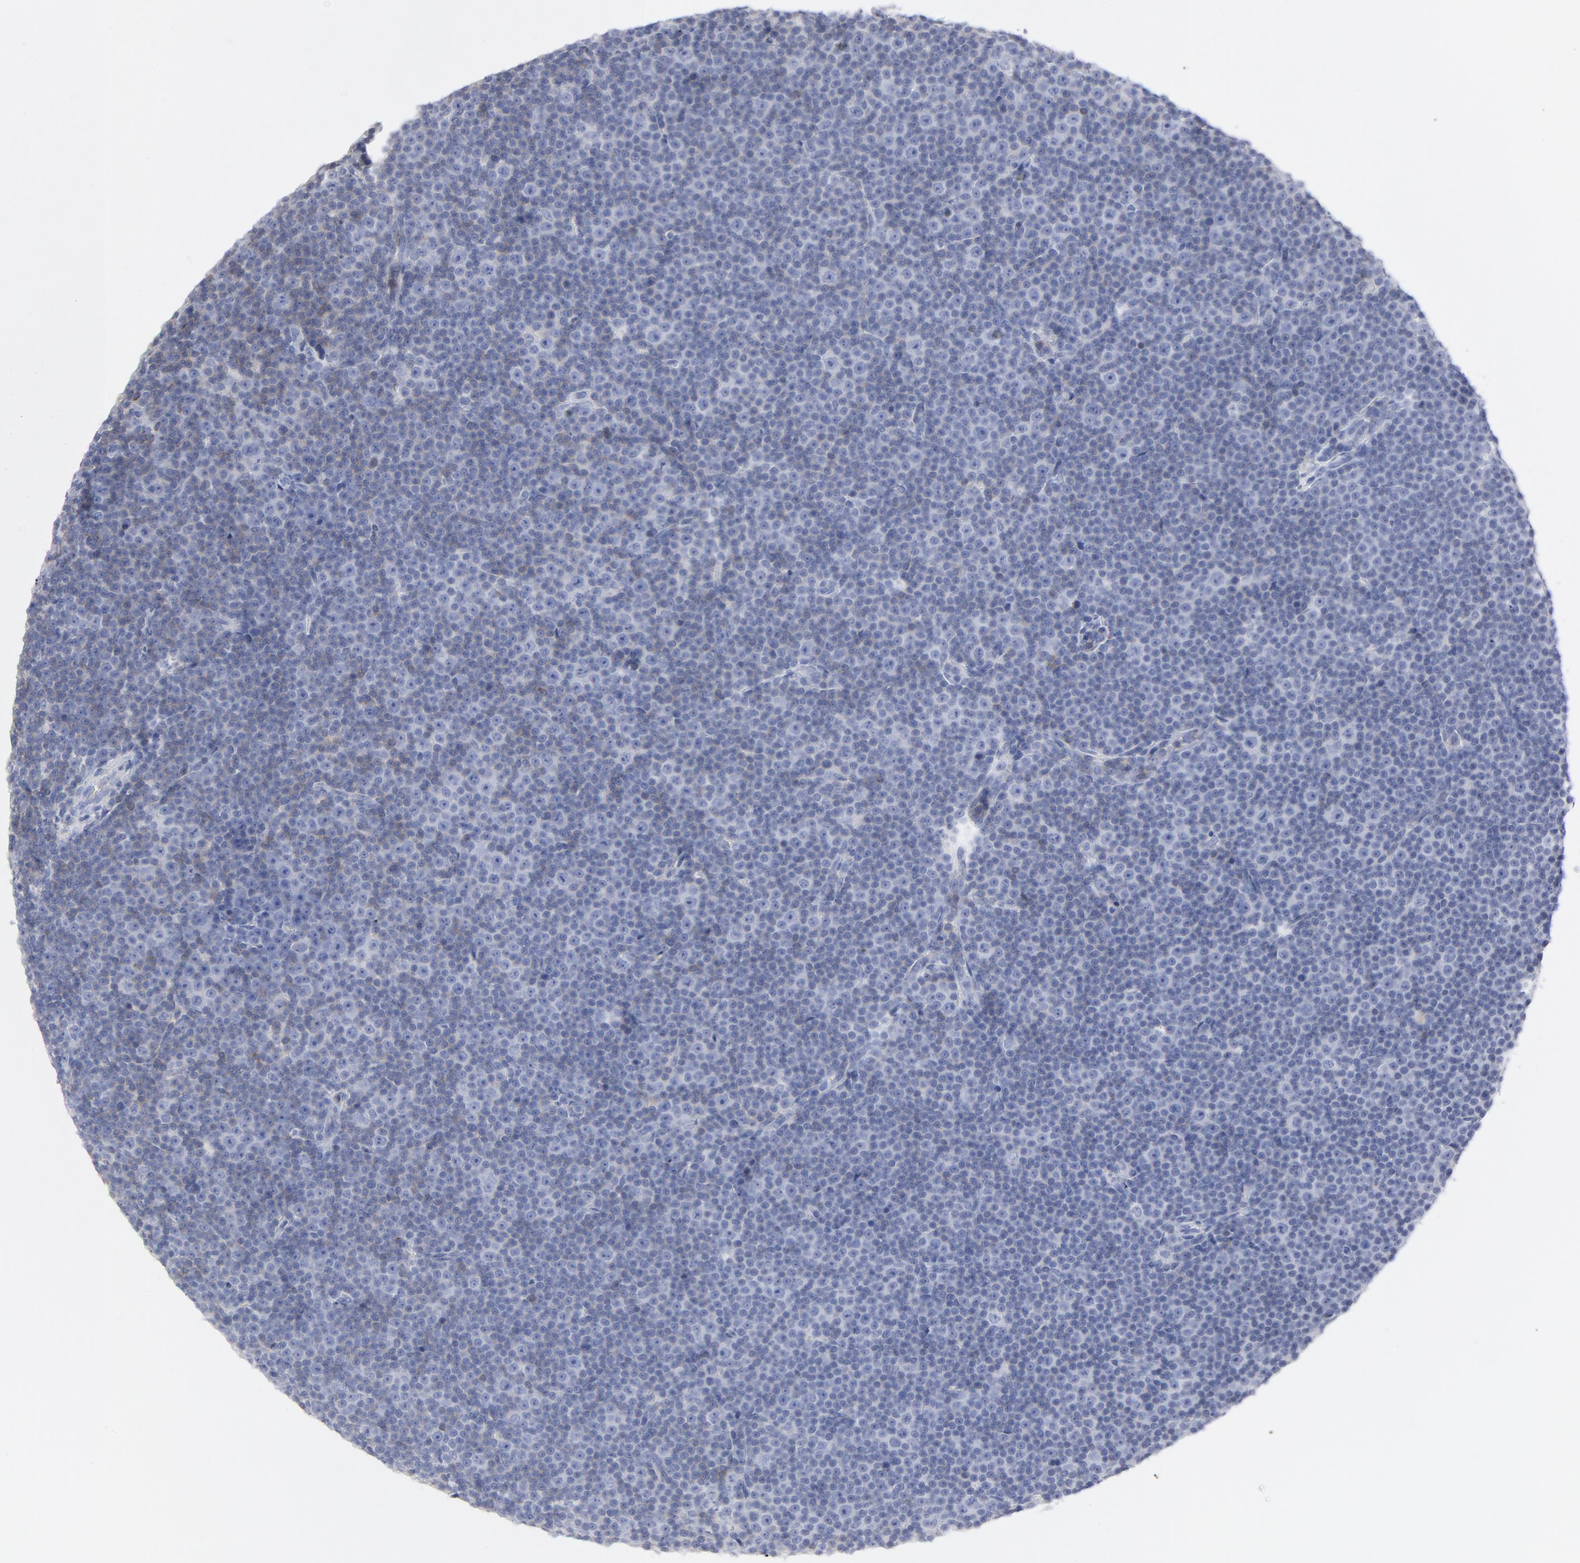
{"staining": {"intensity": "negative", "quantity": "none", "location": "none"}, "tissue": "lymphoma", "cell_type": "Tumor cells", "image_type": "cancer", "snomed": [{"axis": "morphology", "description": "Malignant lymphoma, non-Hodgkin's type, Low grade"}, {"axis": "topography", "description": "Lymph node"}], "caption": "This is an IHC histopathology image of human lymphoma. There is no expression in tumor cells.", "gene": "P2RY8", "patient": {"sex": "female", "age": 67}}